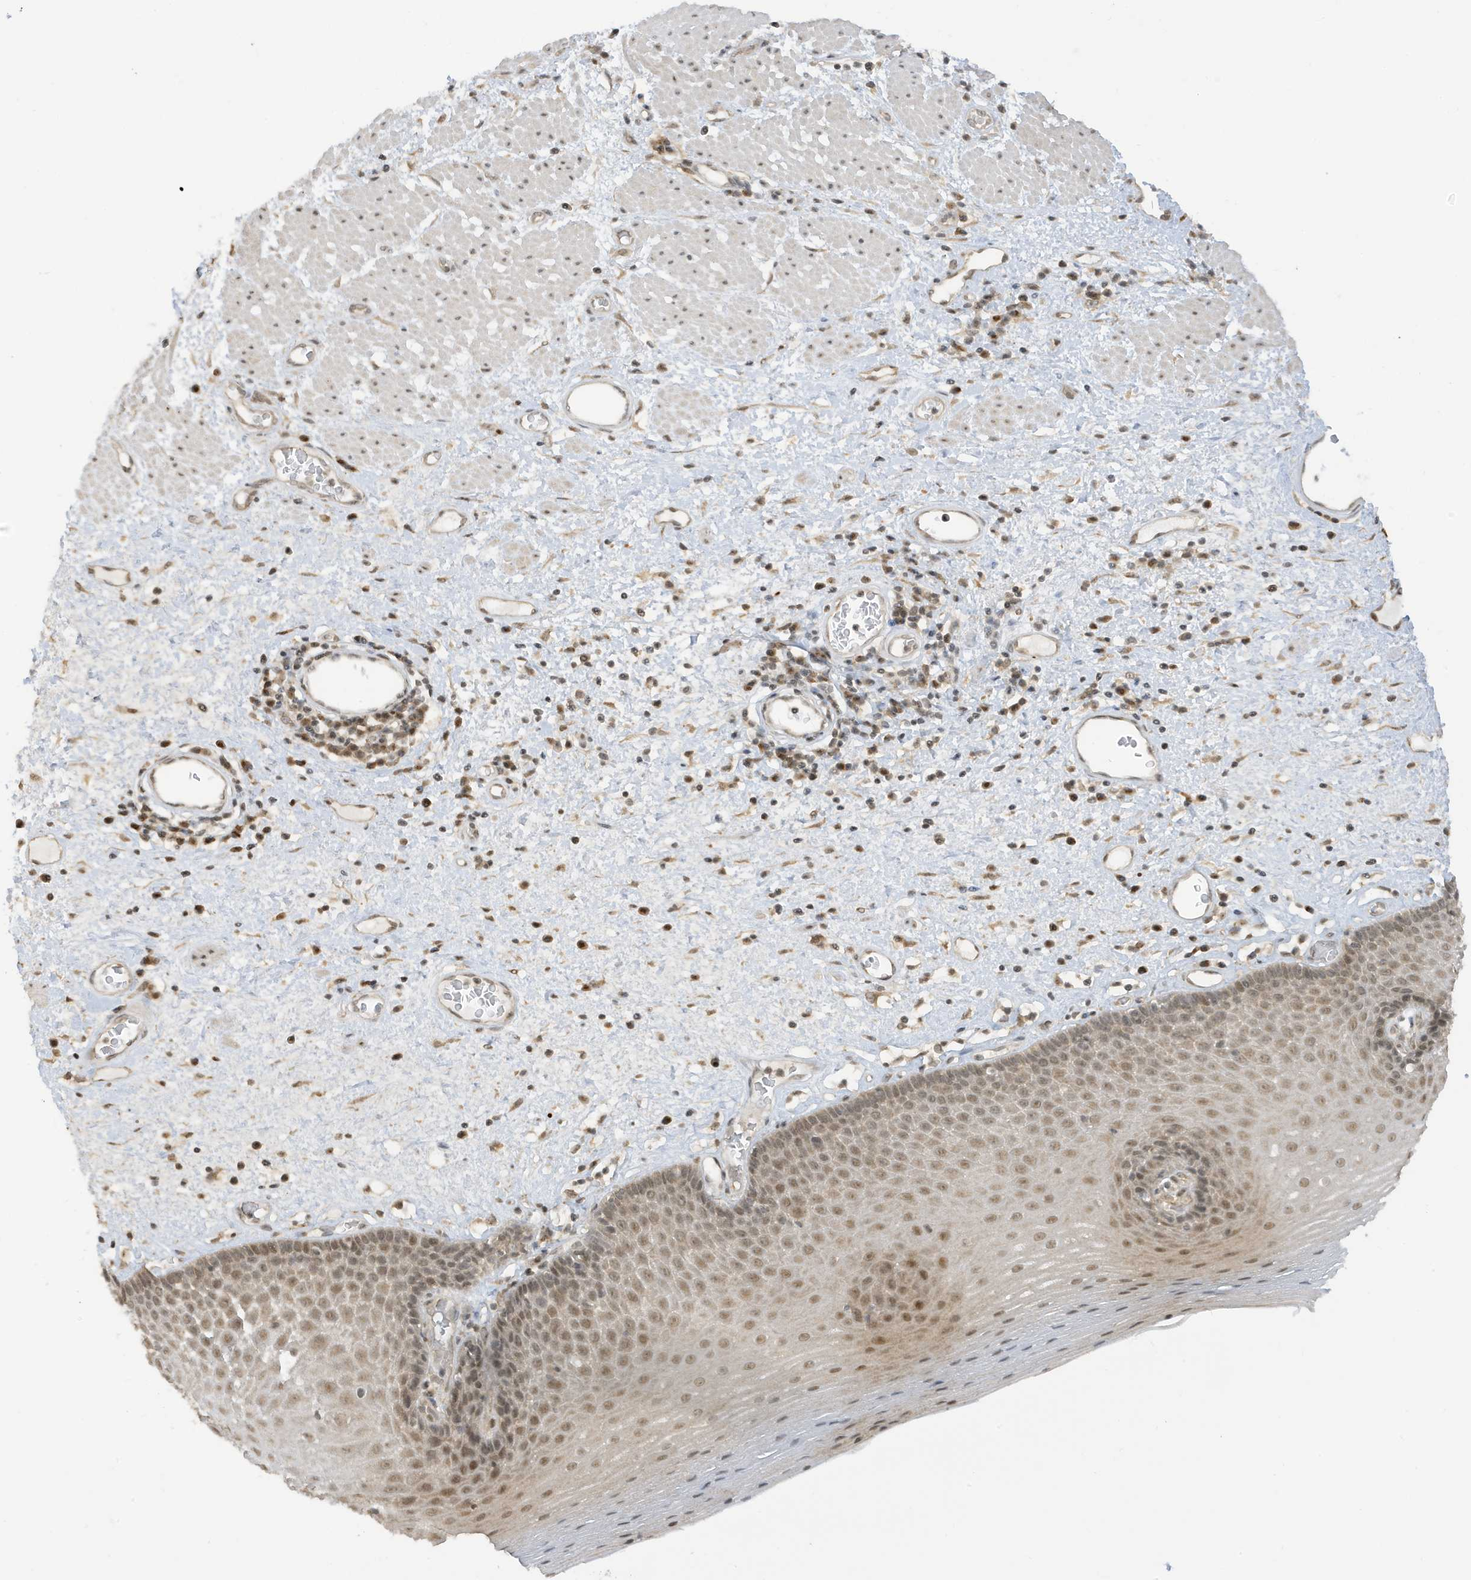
{"staining": {"intensity": "moderate", "quantity": ">75%", "location": "nuclear"}, "tissue": "esophagus", "cell_type": "Squamous epithelial cells", "image_type": "normal", "snomed": [{"axis": "morphology", "description": "Normal tissue, NOS"}, {"axis": "morphology", "description": "Adenocarcinoma, NOS"}, {"axis": "topography", "description": "Esophagus"}], "caption": "Brown immunohistochemical staining in normal human esophagus displays moderate nuclear staining in approximately >75% of squamous epithelial cells.", "gene": "TAB3", "patient": {"sex": "male", "age": 62}}